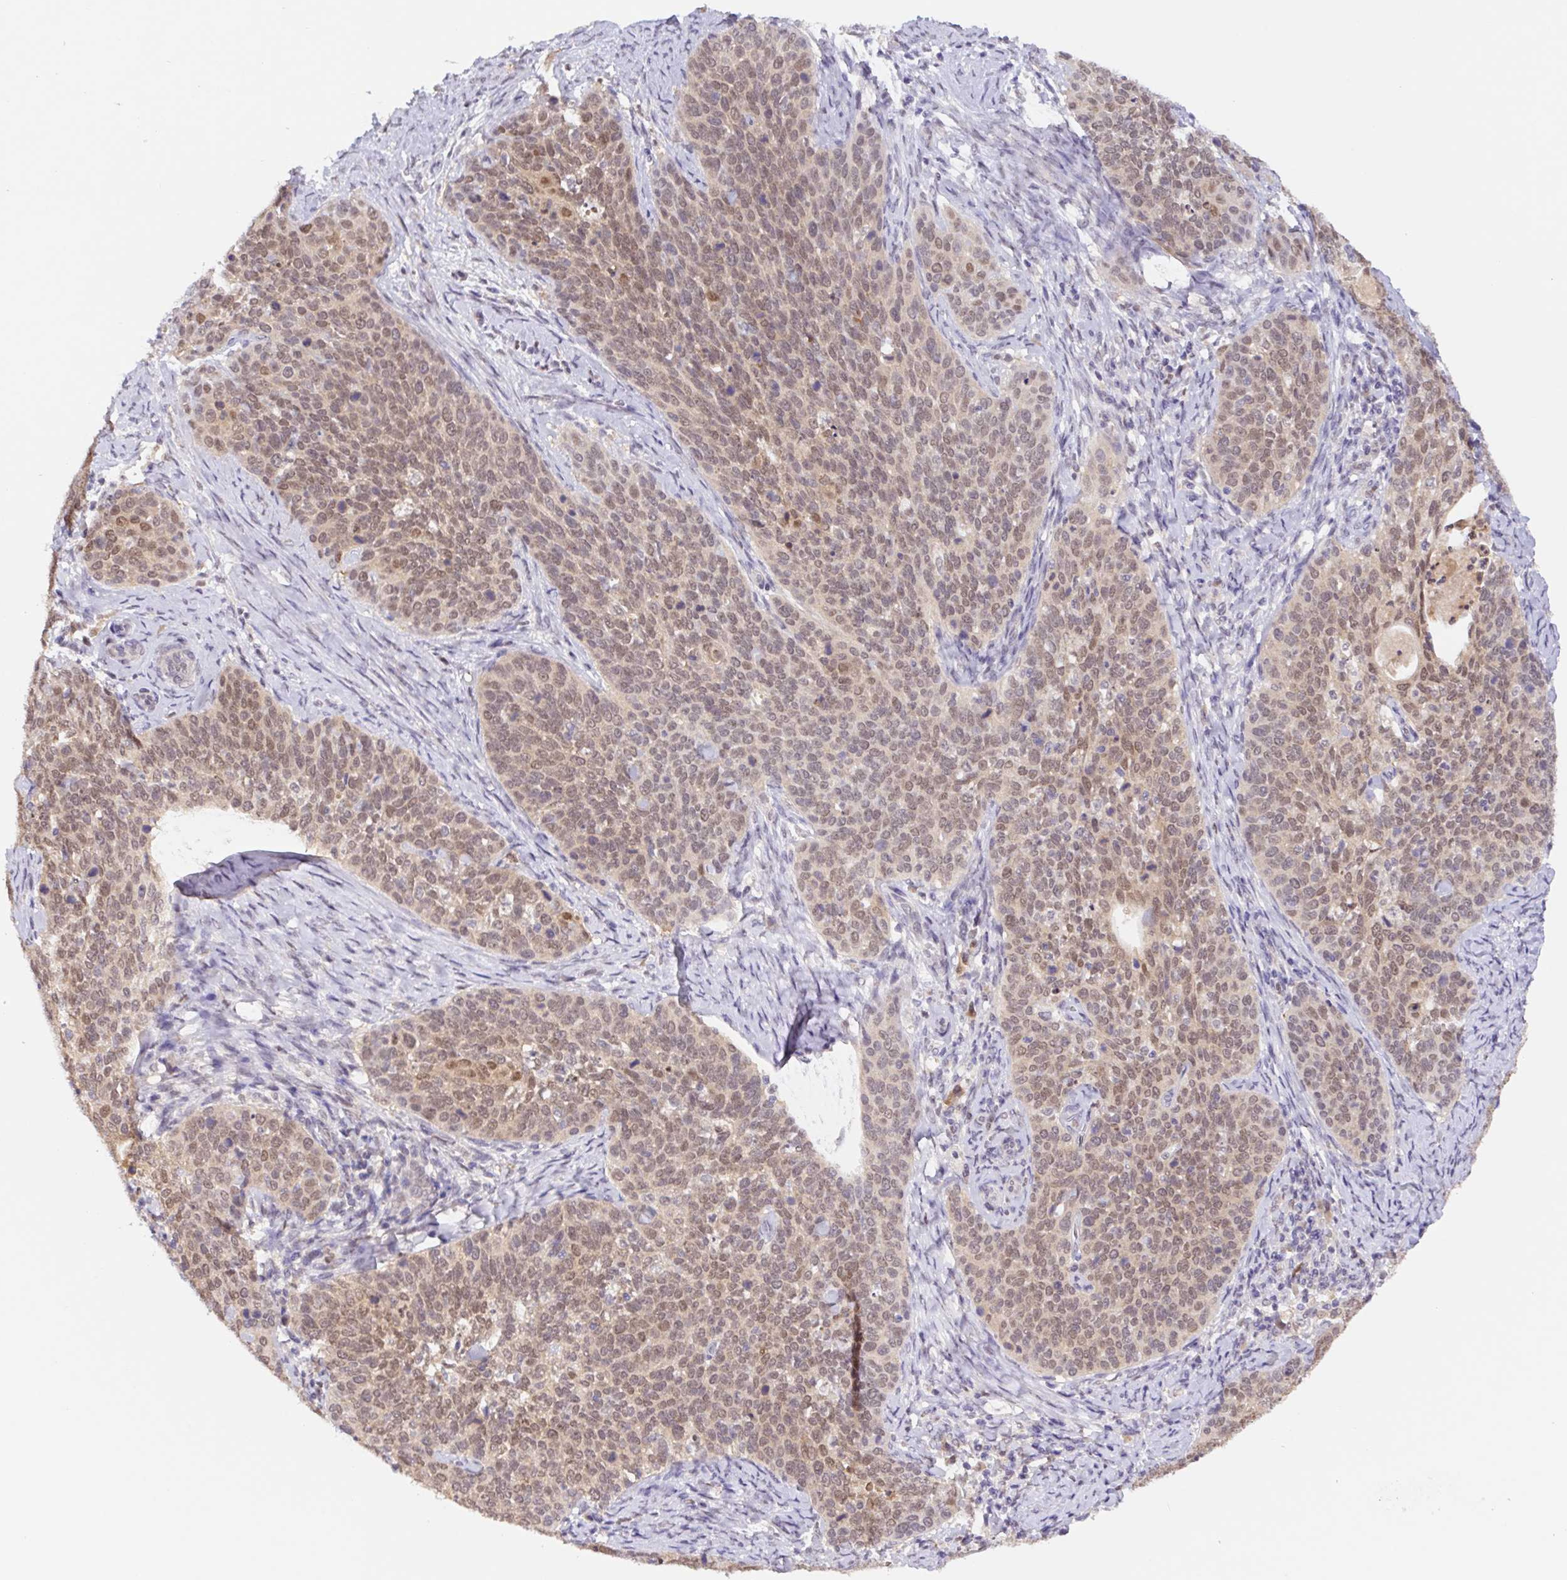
{"staining": {"intensity": "weak", "quantity": "25%-75%", "location": "nuclear"}, "tissue": "cervical cancer", "cell_type": "Tumor cells", "image_type": "cancer", "snomed": [{"axis": "morphology", "description": "Squamous cell carcinoma, NOS"}, {"axis": "topography", "description": "Cervix"}], "caption": "Immunohistochemical staining of human squamous cell carcinoma (cervical) demonstrates low levels of weak nuclear protein positivity in about 25%-75% of tumor cells.", "gene": "L3MBTL4", "patient": {"sex": "female", "age": 69}}